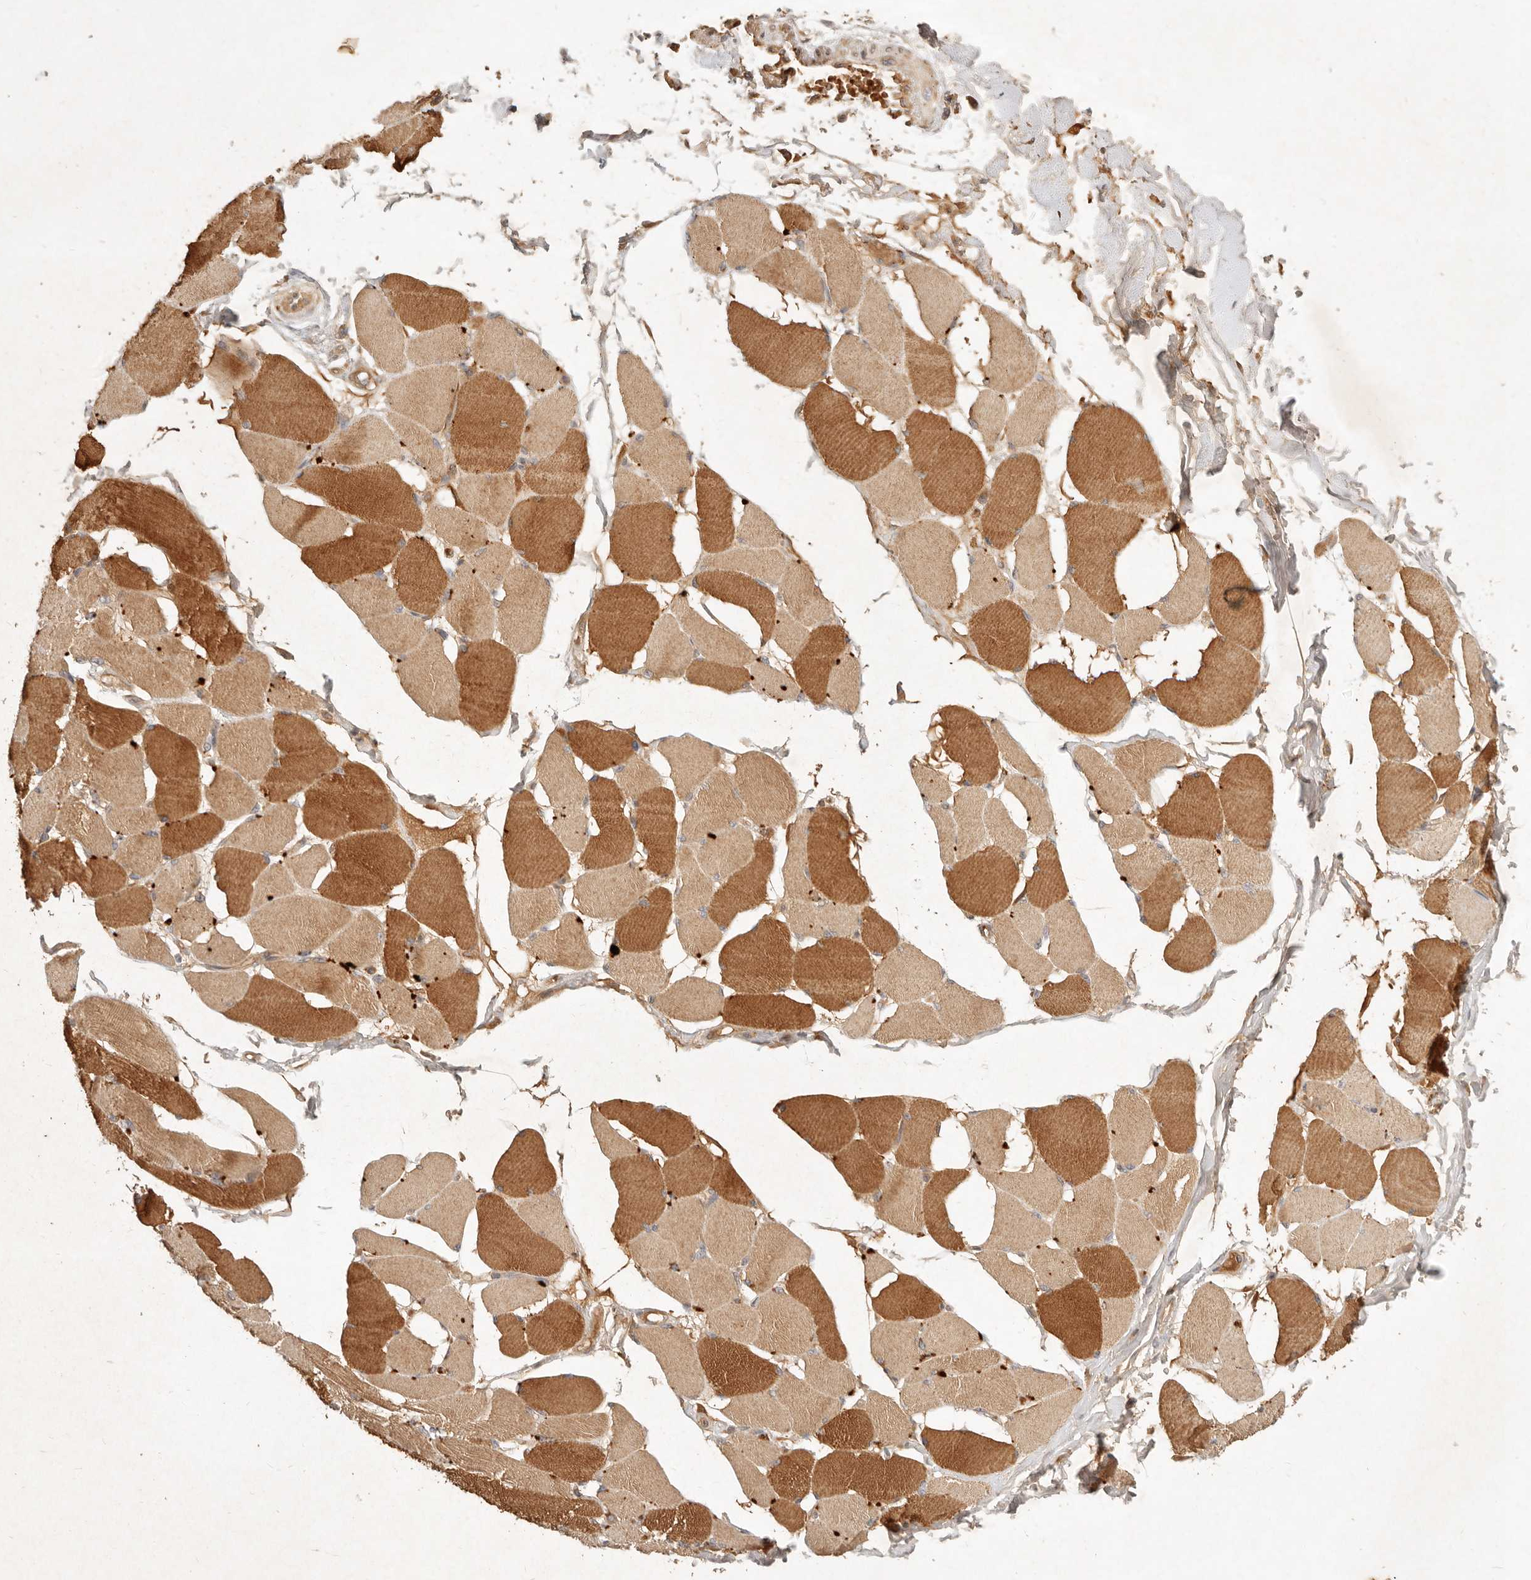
{"staining": {"intensity": "strong", "quantity": ">75%", "location": "cytoplasmic/membranous"}, "tissue": "skeletal muscle", "cell_type": "Myocytes", "image_type": "normal", "snomed": [{"axis": "morphology", "description": "Normal tissue, NOS"}, {"axis": "topography", "description": "Skin"}, {"axis": "topography", "description": "Skeletal muscle"}], "caption": "Immunohistochemistry (IHC) of benign human skeletal muscle exhibits high levels of strong cytoplasmic/membranous positivity in about >75% of myocytes.", "gene": "FREM2", "patient": {"sex": "male", "age": 83}}